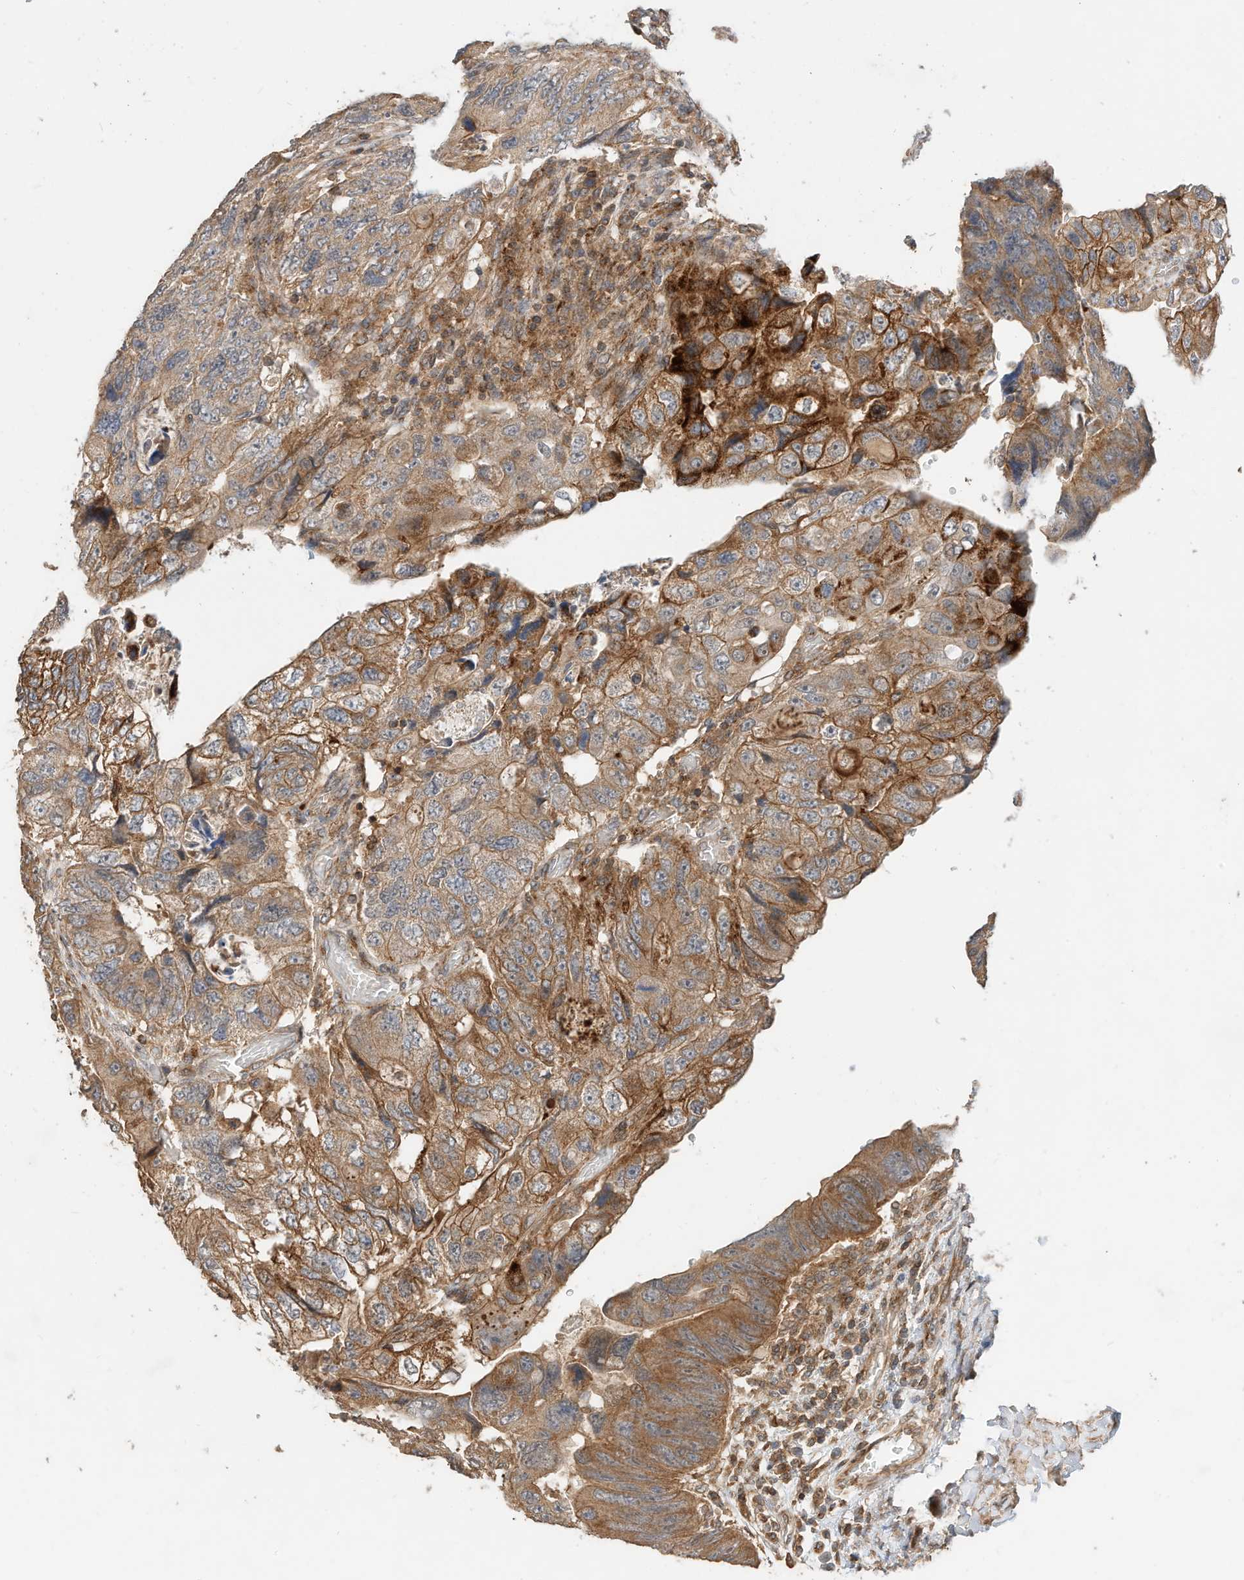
{"staining": {"intensity": "moderate", "quantity": ">75%", "location": "cytoplasmic/membranous"}, "tissue": "colorectal cancer", "cell_type": "Tumor cells", "image_type": "cancer", "snomed": [{"axis": "morphology", "description": "Adenocarcinoma, NOS"}, {"axis": "topography", "description": "Rectum"}], "caption": "A photomicrograph showing moderate cytoplasmic/membranous positivity in approximately >75% of tumor cells in colorectal cancer, as visualized by brown immunohistochemical staining.", "gene": "CPAMD8", "patient": {"sex": "male", "age": 59}}